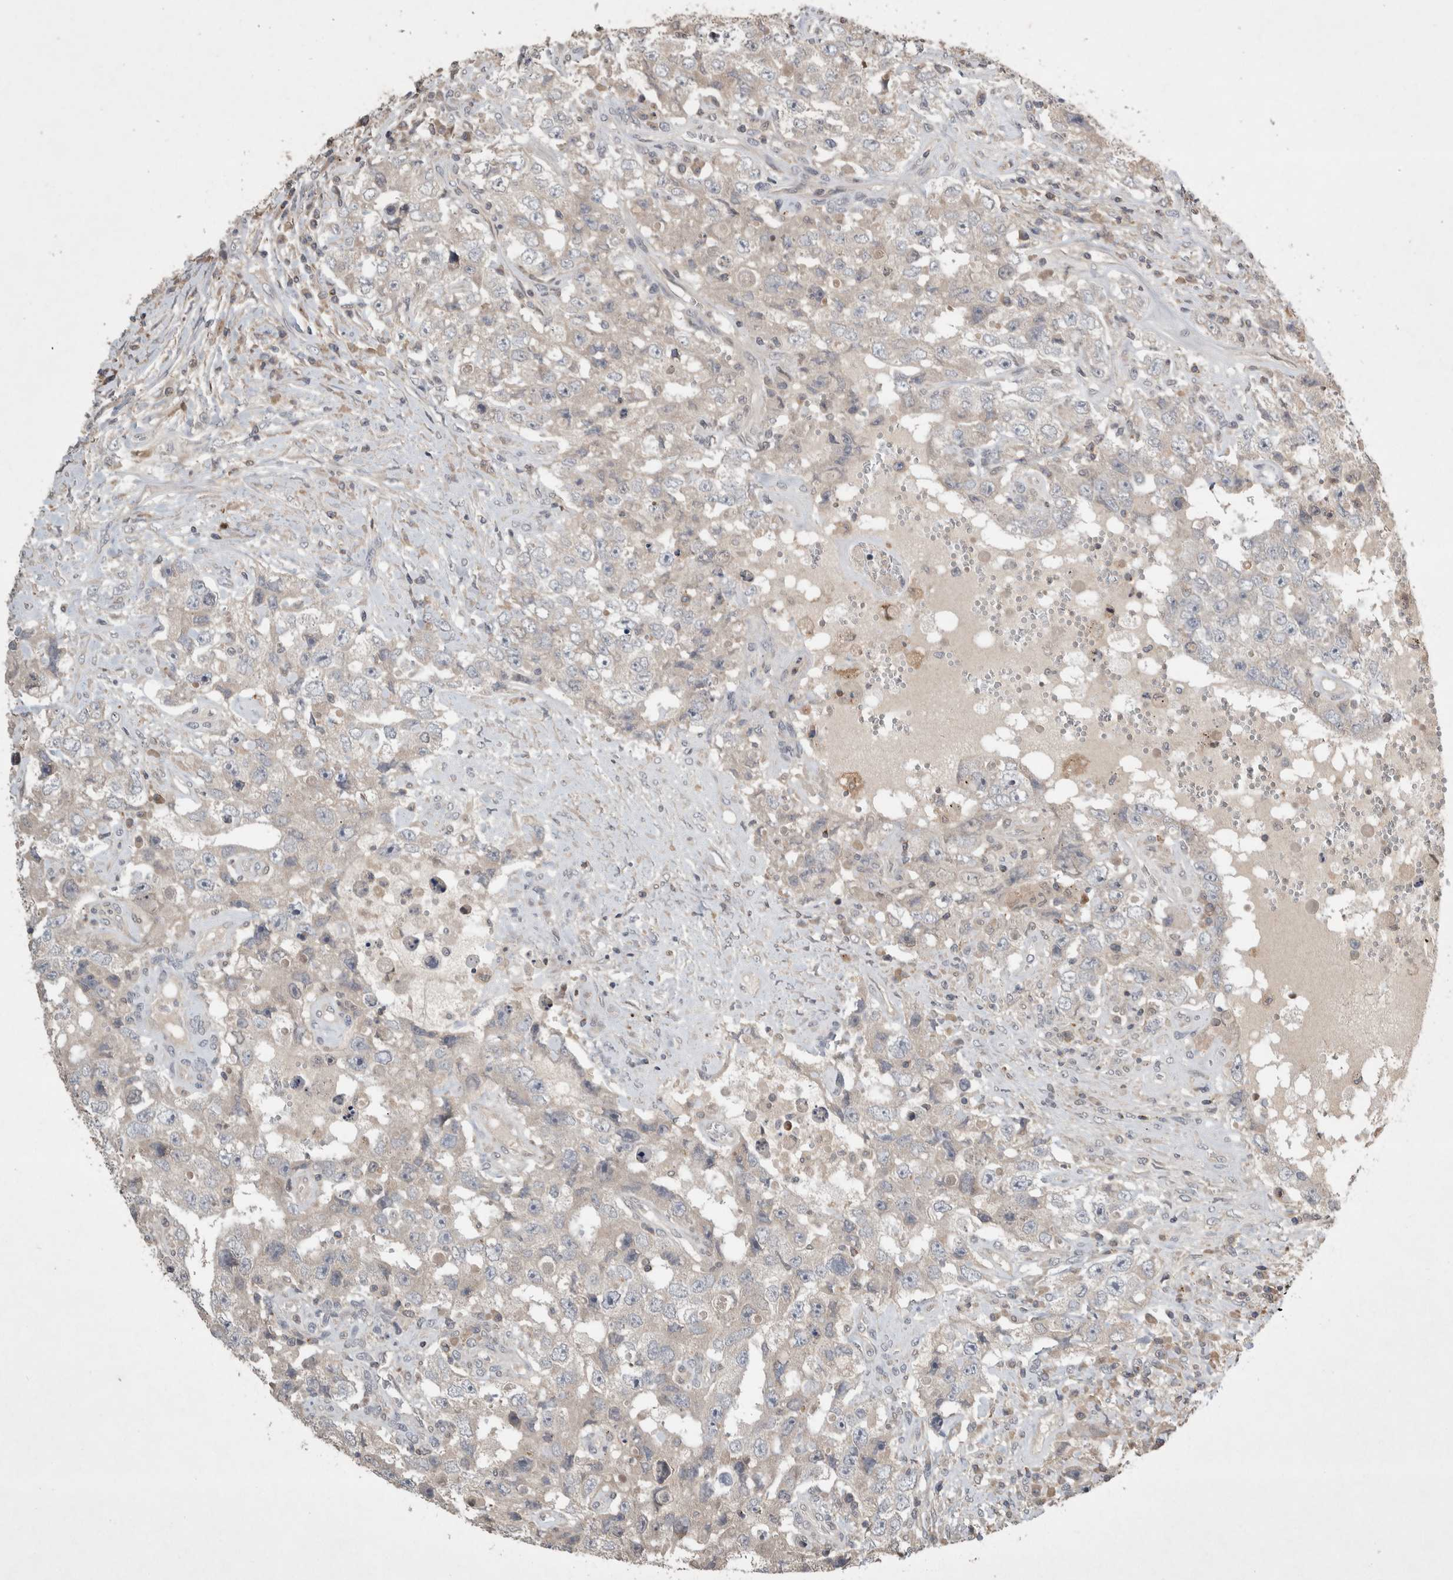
{"staining": {"intensity": "negative", "quantity": "none", "location": "none"}, "tissue": "testis cancer", "cell_type": "Tumor cells", "image_type": "cancer", "snomed": [{"axis": "morphology", "description": "Carcinoma, Embryonal, NOS"}, {"axis": "topography", "description": "Testis"}], "caption": "Immunohistochemical staining of human testis embryonal carcinoma demonstrates no significant positivity in tumor cells. (DAB (3,3'-diaminobenzidine) immunohistochemistry, high magnification).", "gene": "SERAC1", "patient": {"sex": "male", "age": 26}}